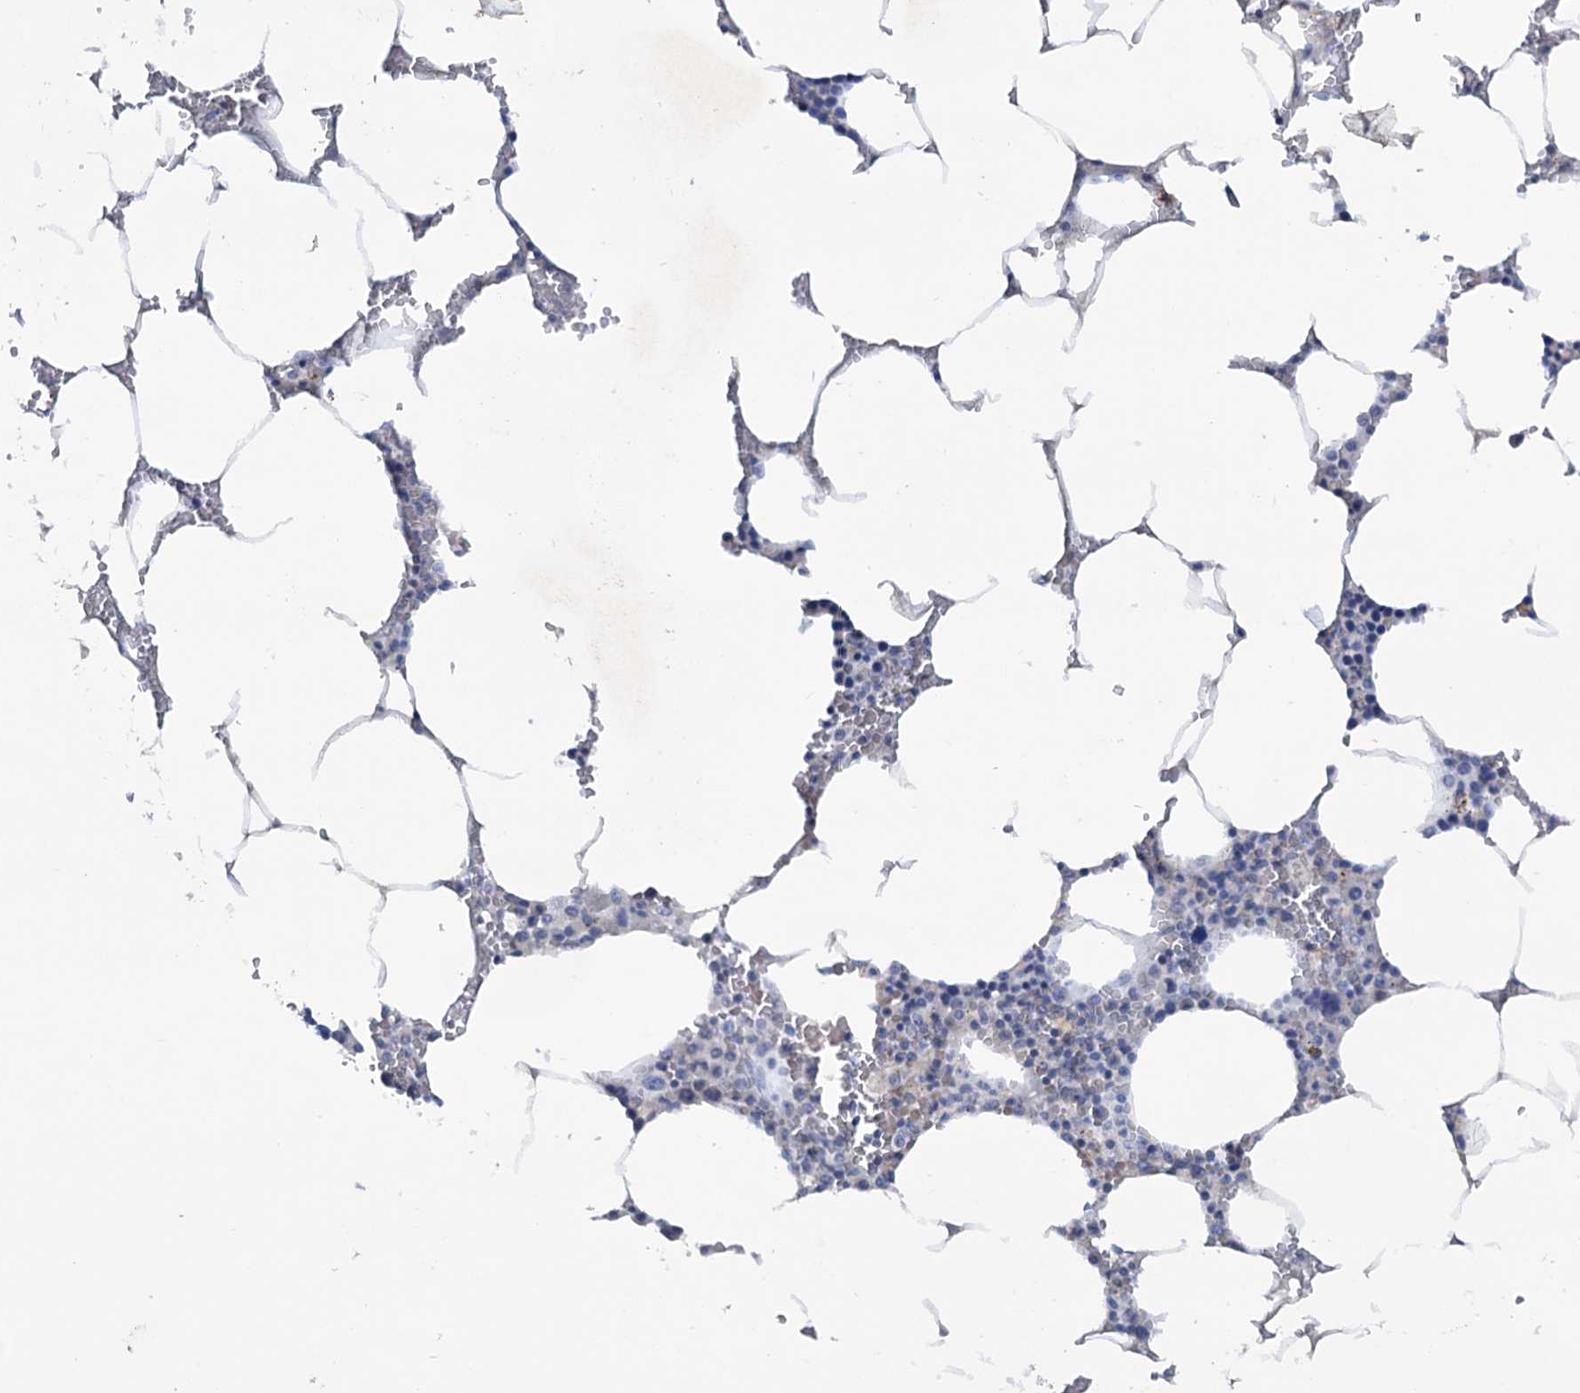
{"staining": {"intensity": "negative", "quantity": "none", "location": "none"}, "tissue": "bone marrow", "cell_type": "Hematopoietic cells", "image_type": "normal", "snomed": [{"axis": "morphology", "description": "Normal tissue, NOS"}, {"axis": "topography", "description": "Bone marrow"}], "caption": "Hematopoietic cells show no significant positivity in unremarkable bone marrow. (Immunohistochemistry (ihc), brightfield microscopy, high magnification).", "gene": "FAM111B", "patient": {"sex": "male", "age": 70}}